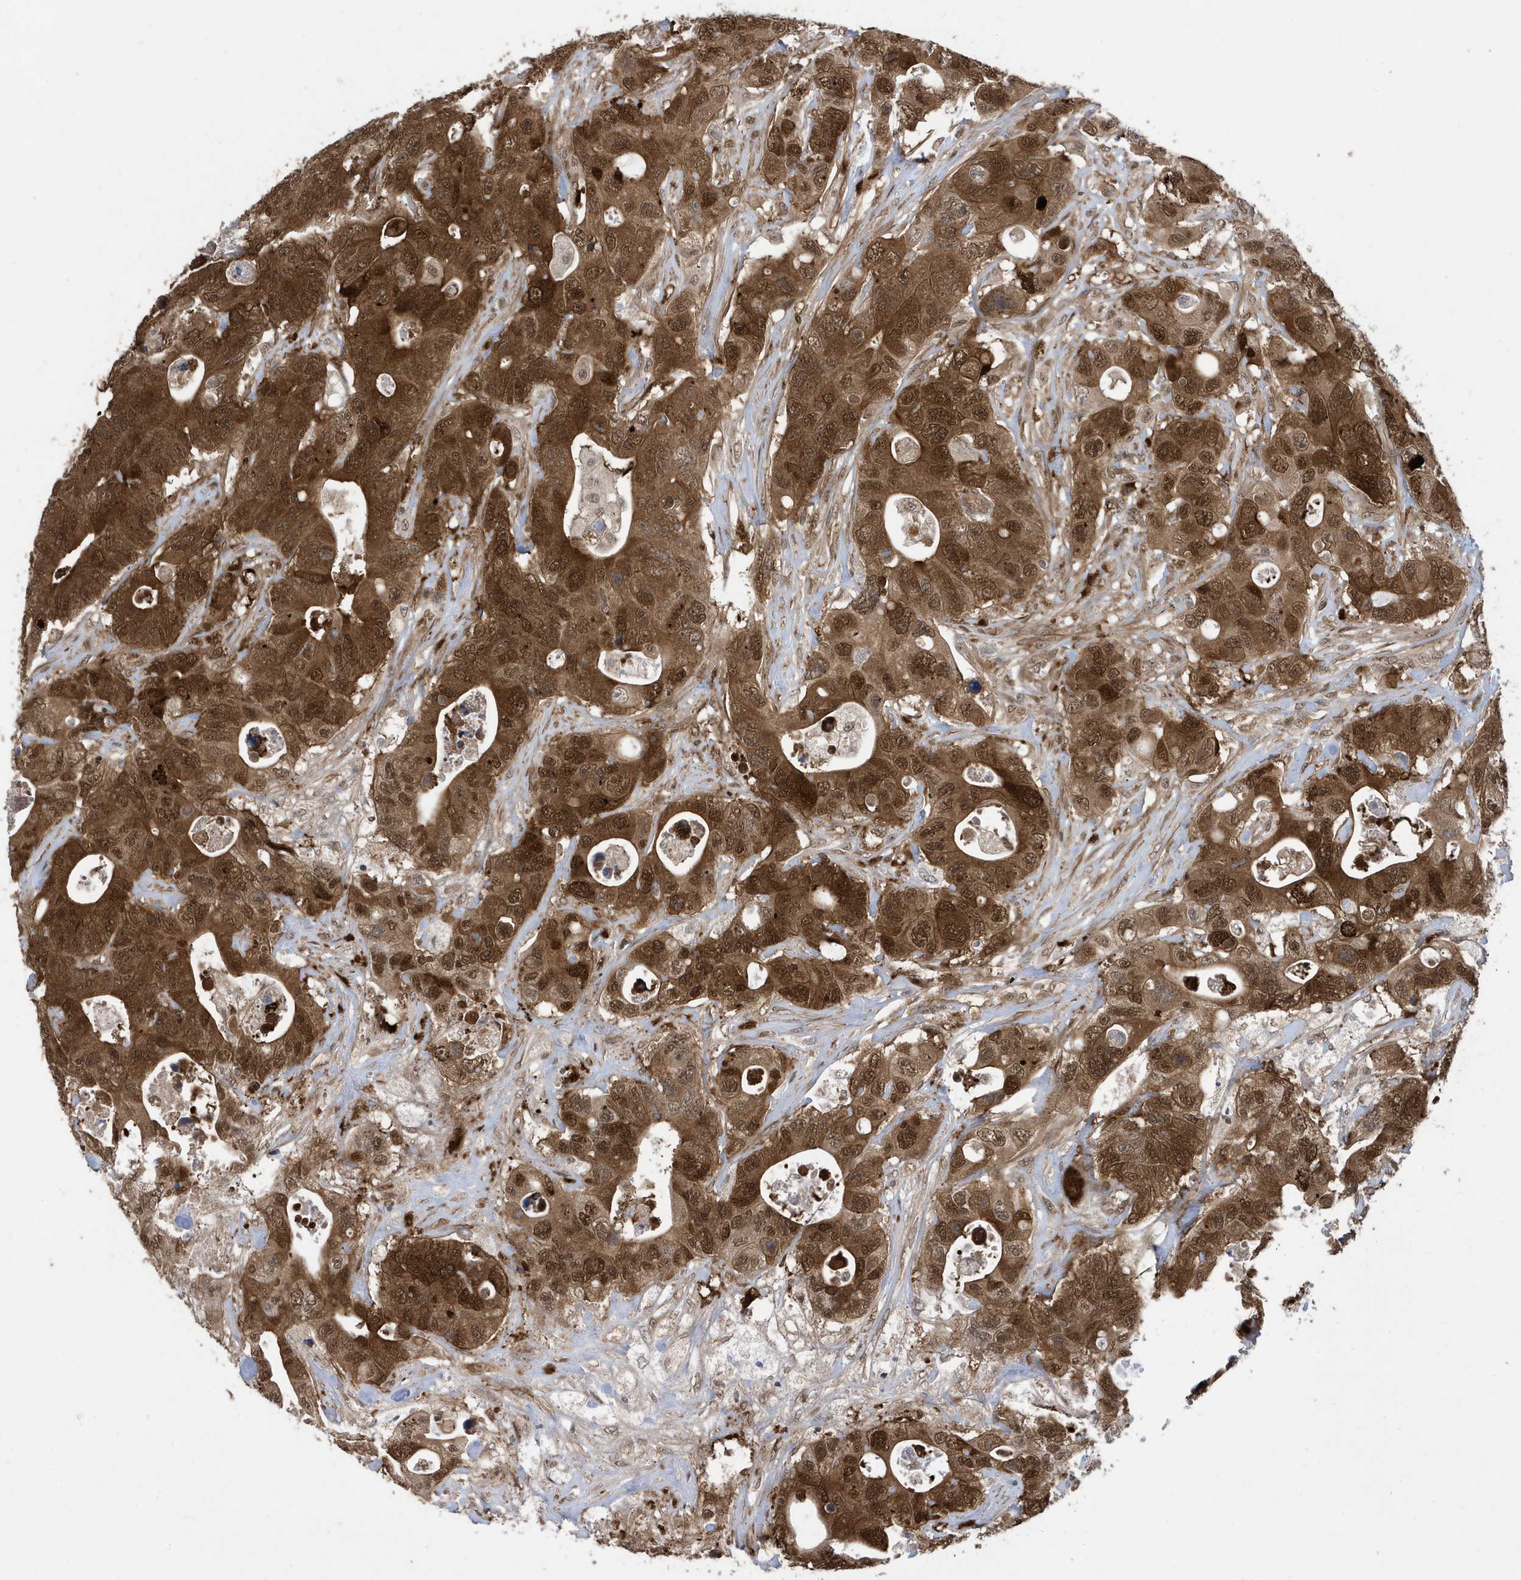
{"staining": {"intensity": "strong", "quantity": ">75%", "location": "cytoplasmic/membranous,nuclear"}, "tissue": "colorectal cancer", "cell_type": "Tumor cells", "image_type": "cancer", "snomed": [{"axis": "morphology", "description": "Adenocarcinoma, NOS"}, {"axis": "topography", "description": "Colon"}], "caption": "Immunohistochemistry (DAB (3,3'-diaminobenzidine)) staining of colorectal adenocarcinoma demonstrates strong cytoplasmic/membranous and nuclear protein staining in about >75% of tumor cells. The staining was performed using DAB (3,3'-diaminobenzidine) to visualize the protein expression in brown, while the nuclei were stained in blue with hematoxylin (Magnification: 20x).", "gene": "UBQLN1", "patient": {"sex": "female", "age": 46}}